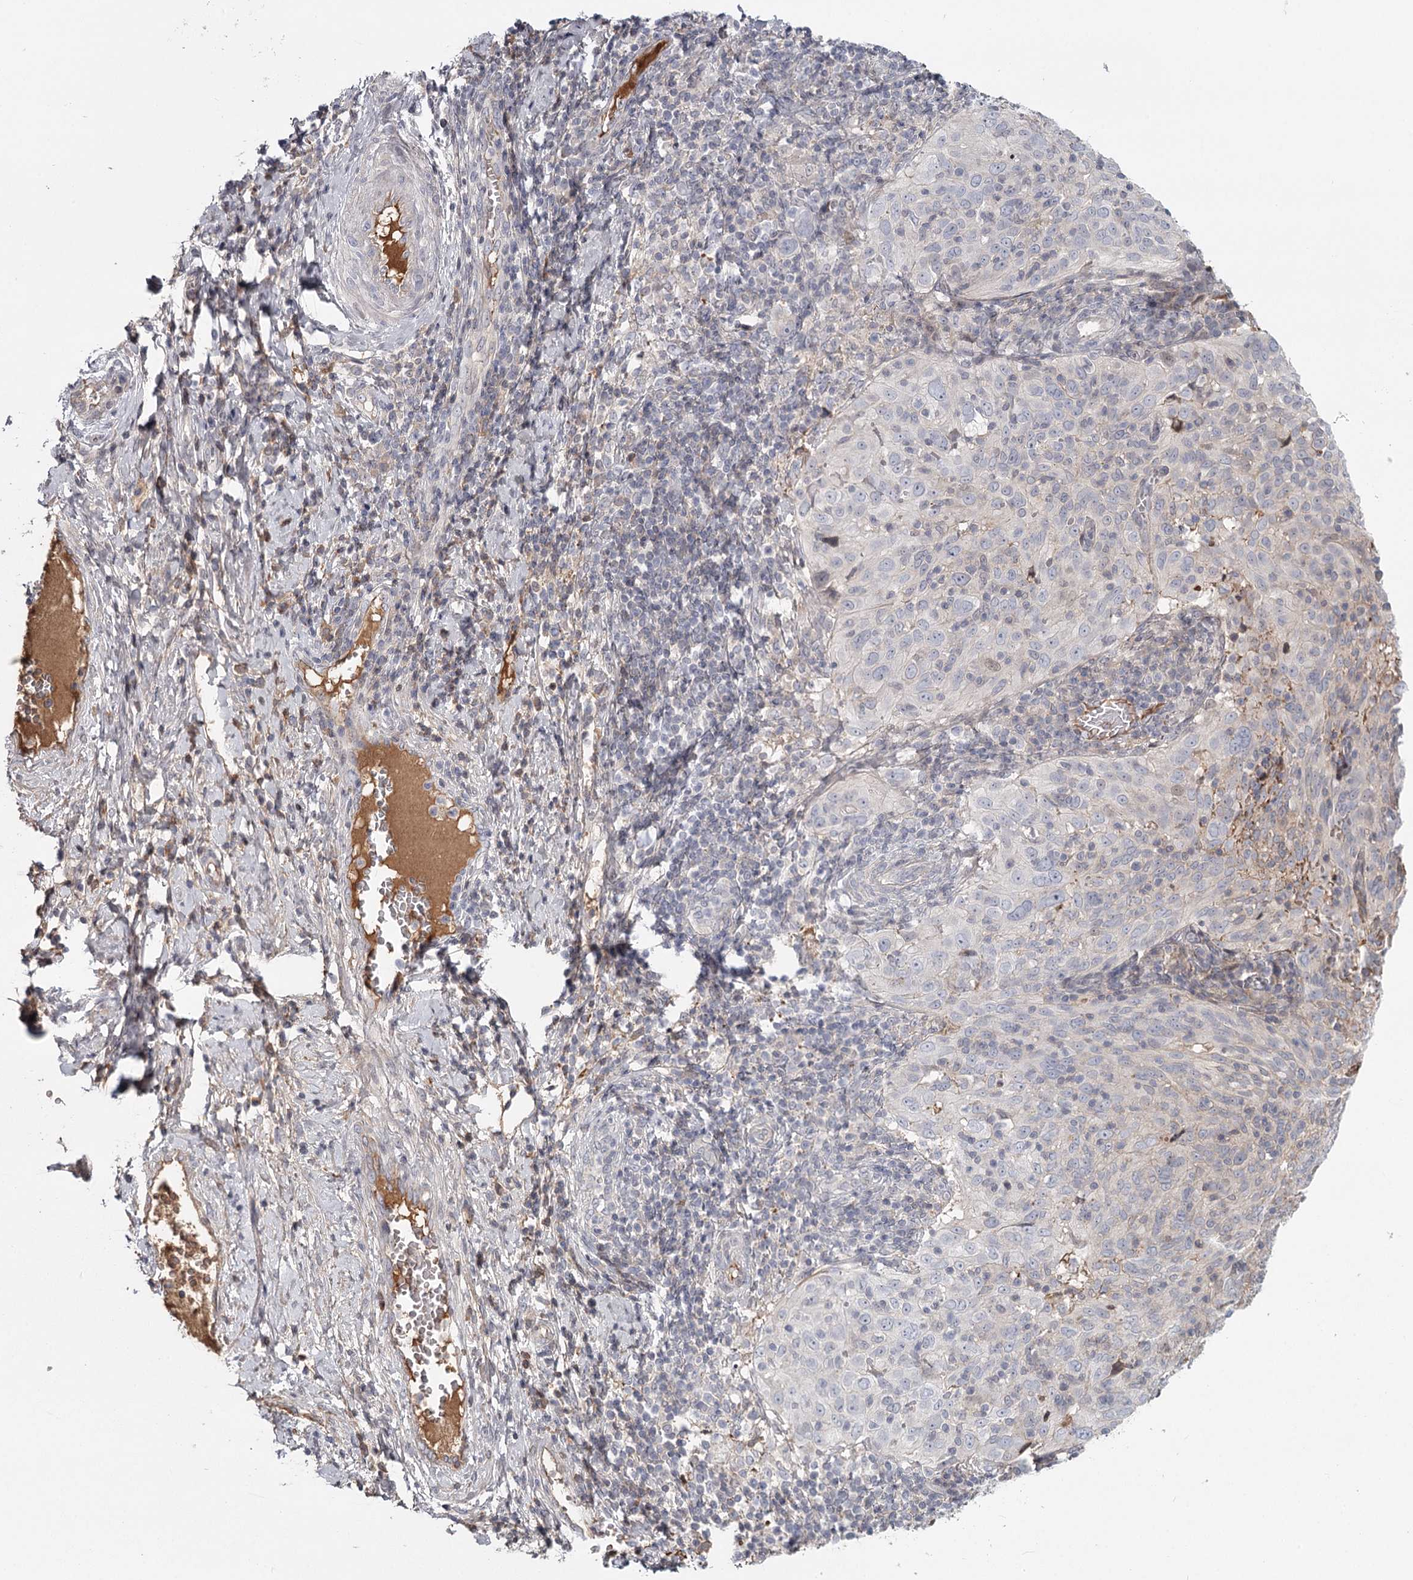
{"staining": {"intensity": "negative", "quantity": "none", "location": "none"}, "tissue": "cervical cancer", "cell_type": "Tumor cells", "image_type": "cancer", "snomed": [{"axis": "morphology", "description": "Squamous cell carcinoma, NOS"}, {"axis": "topography", "description": "Cervix"}], "caption": "High power microscopy photomicrograph of an immunohistochemistry image of cervical cancer, revealing no significant expression in tumor cells.", "gene": "DHRS9", "patient": {"sex": "female", "age": 31}}